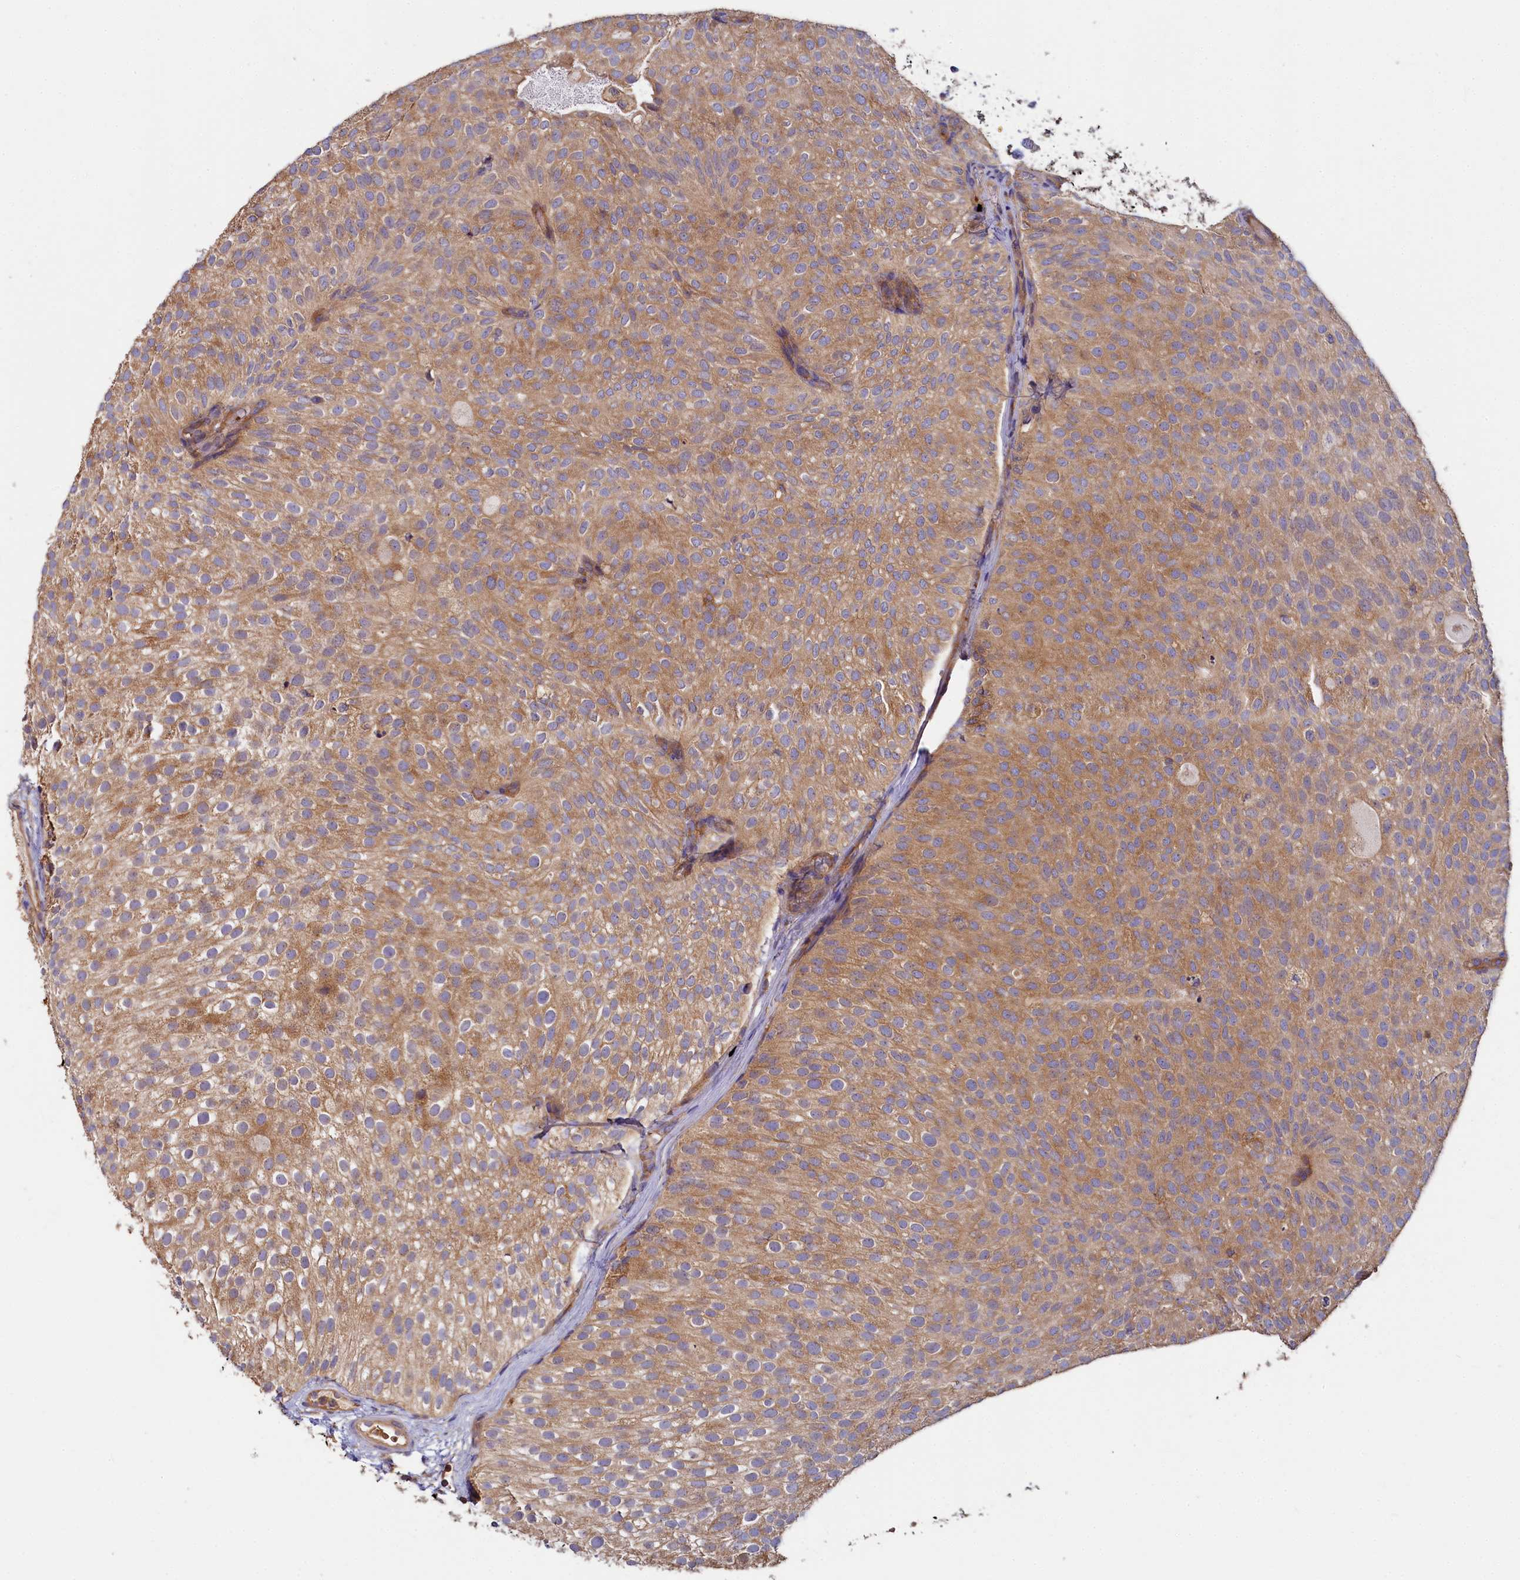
{"staining": {"intensity": "moderate", "quantity": ">75%", "location": "cytoplasmic/membranous"}, "tissue": "urothelial cancer", "cell_type": "Tumor cells", "image_type": "cancer", "snomed": [{"axis": "morphology", "description": "Urothelial carcinoma, Low grade"}, {"axis": "topography", "description": "Urinary bladder"}], "caption": "Immunohistochemical staining of urothelial cancer reveals medium levels of moderate cytoplasmic/membranous protein positivity in approximately >75% of tumor cells.", "gene": "PPIP5K1", "patient": {"sex": "male", "age": 78}}